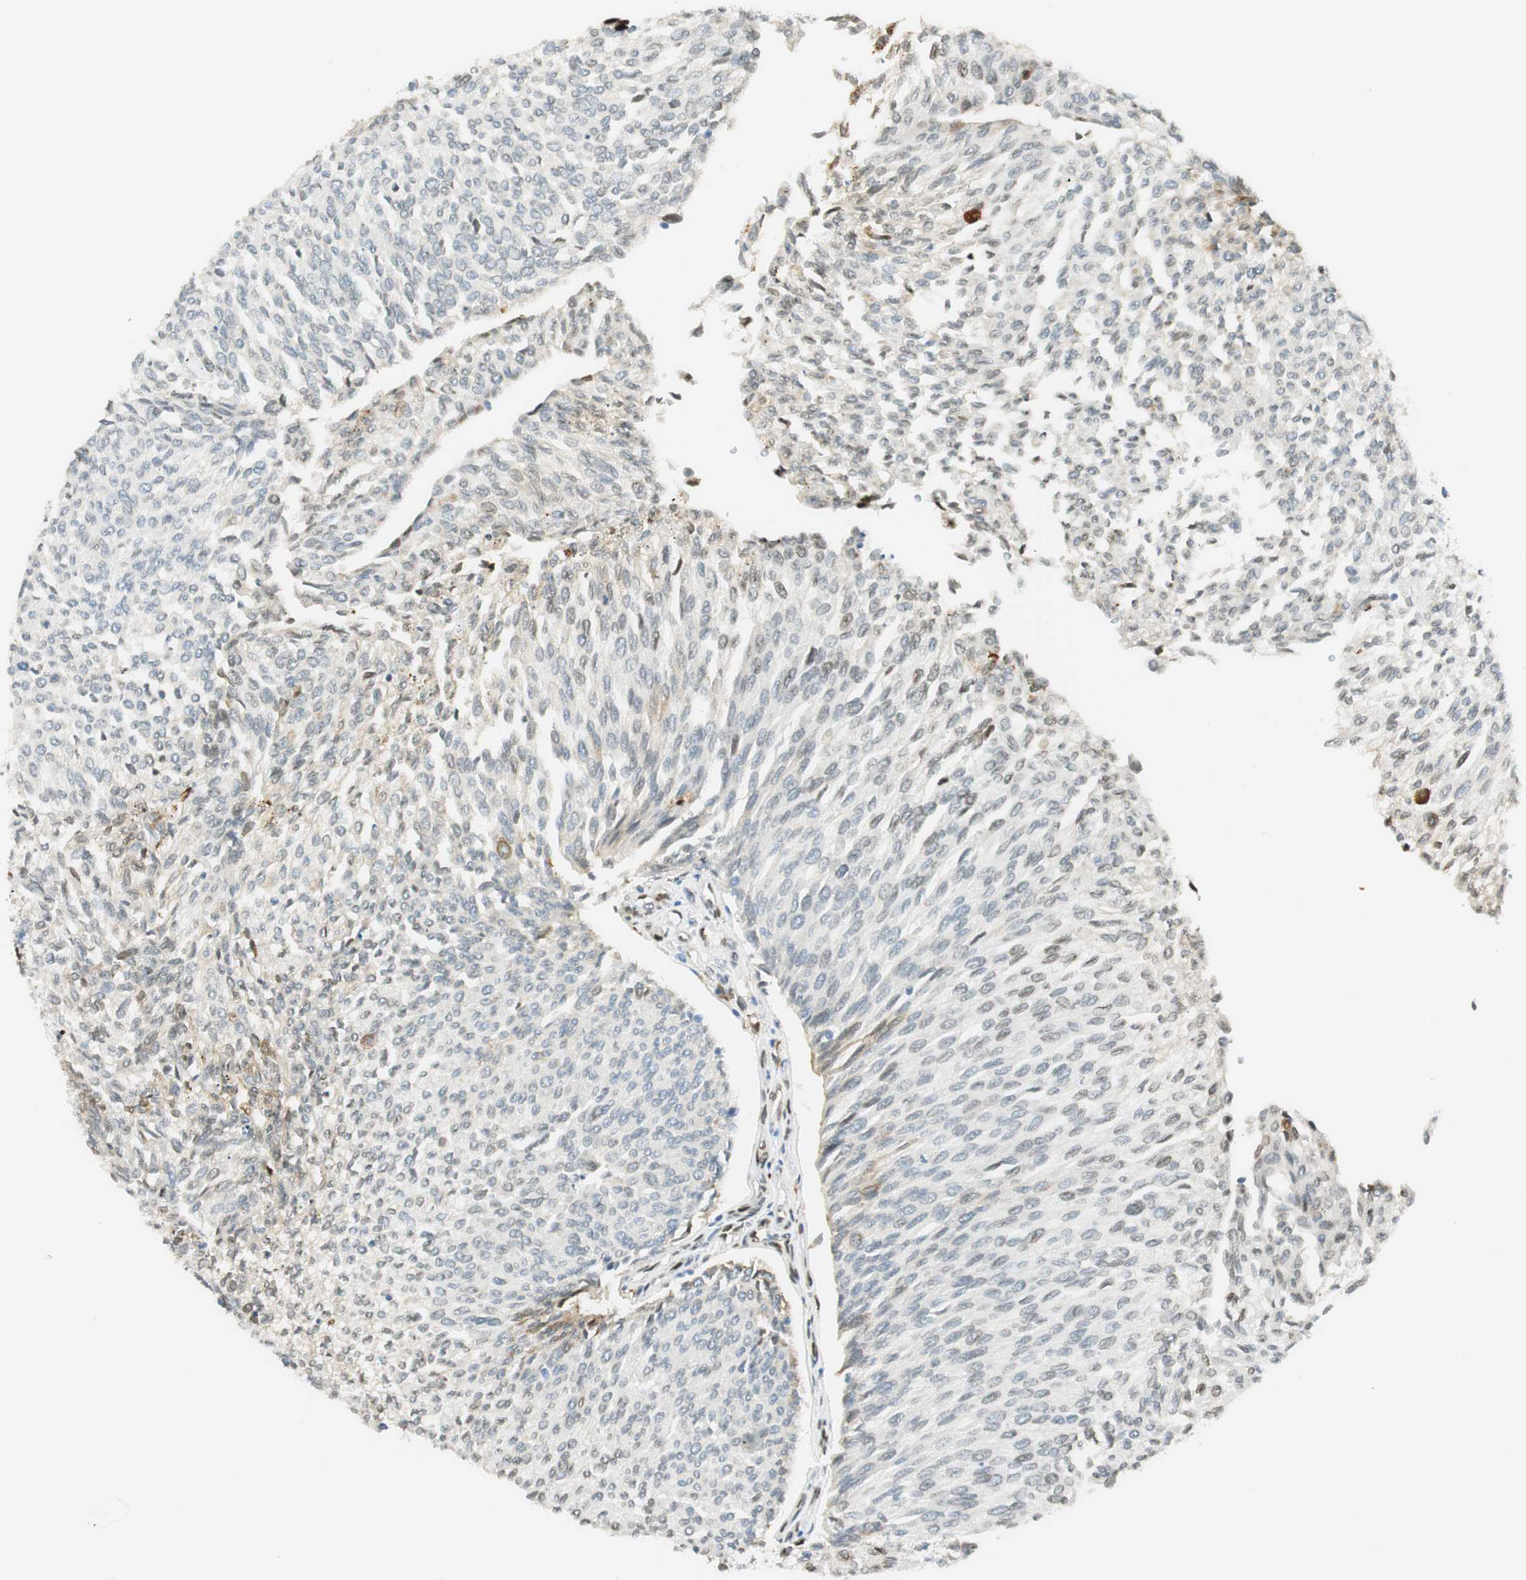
{"staining": {"intensity": "weak", "quantity": "<25%", "location": "cytoplasmic/membranous"}, "tissue": "urothelial cancer", "cell_type": "Tumor cells", "image_type": "cancer", "snomed": [{"axis": "morphology", "description": "Urothelial carcinoma, Low grade"}, {"axis": "topography", "description": "Urinary bladder"}], "caption": "Immunohistochemistry (IHC) photomicrograph of low-grade urothelial carcinoma stained for a protein (brown), which reveals no staining in tumor cells. Nuclei are stained in blue.", "gene": "TMEM260", "patient": {"sex": "female", "age": 79}}